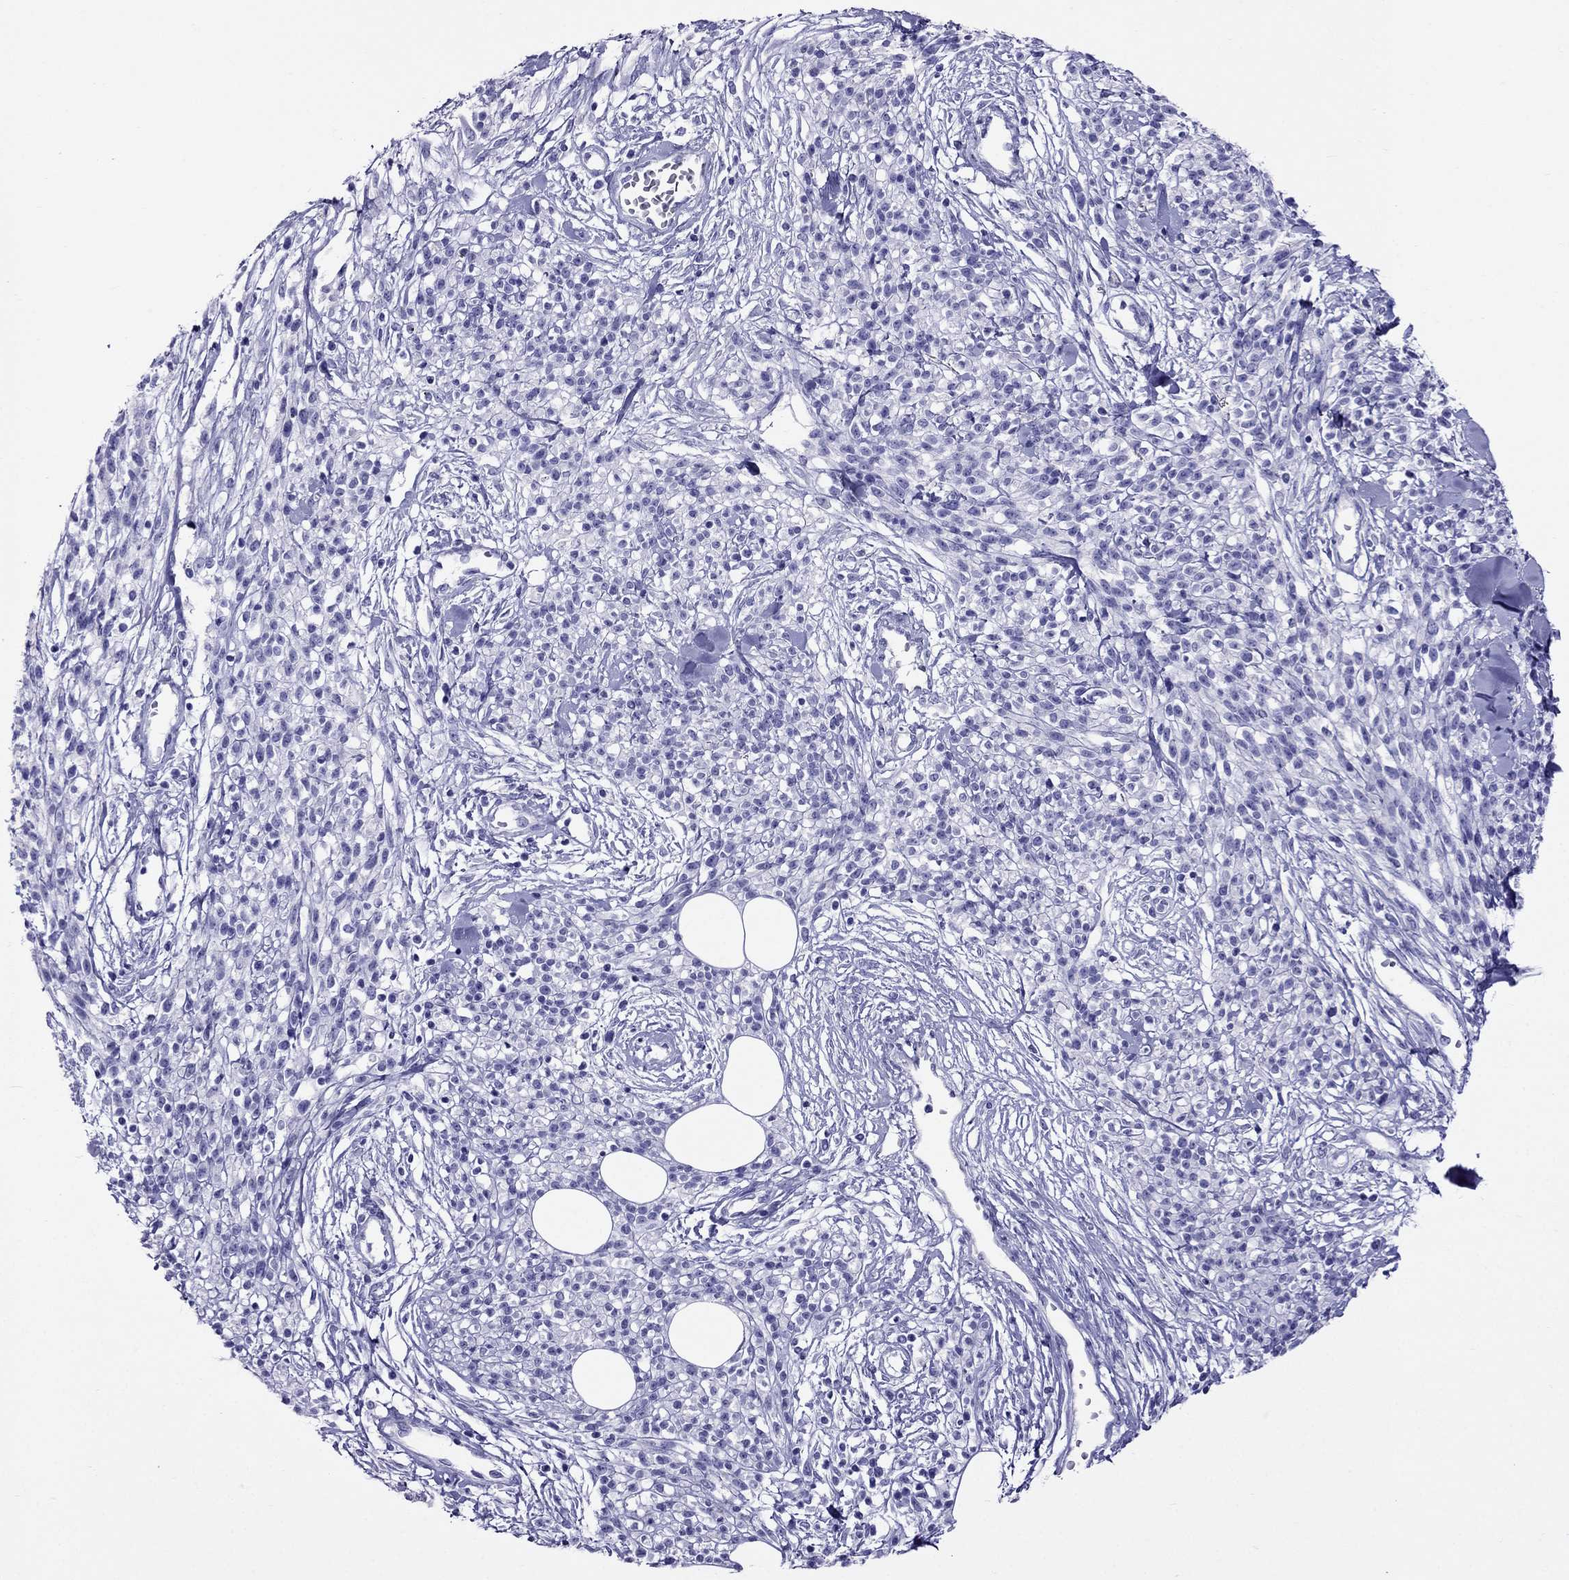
{"staining": {"intensity": "negative", "quantity": "none", "location": "none"}, "tissue": "melanoma", "cell_type": "Tumor cells", "image_type": "cancer", "snomed": [{"axis": "morphology", "description": "Malignant melanoma, NOS"}, {"axis": "topography", "description": "Skin"}, {"axis": "topography", "description": "Skin of trunk"}], "caption": "The micrograph displays no staining of tumor cells in melanoma.", "gene": "CRYBA1", "patient": {"sex": "male", "age": 74}}